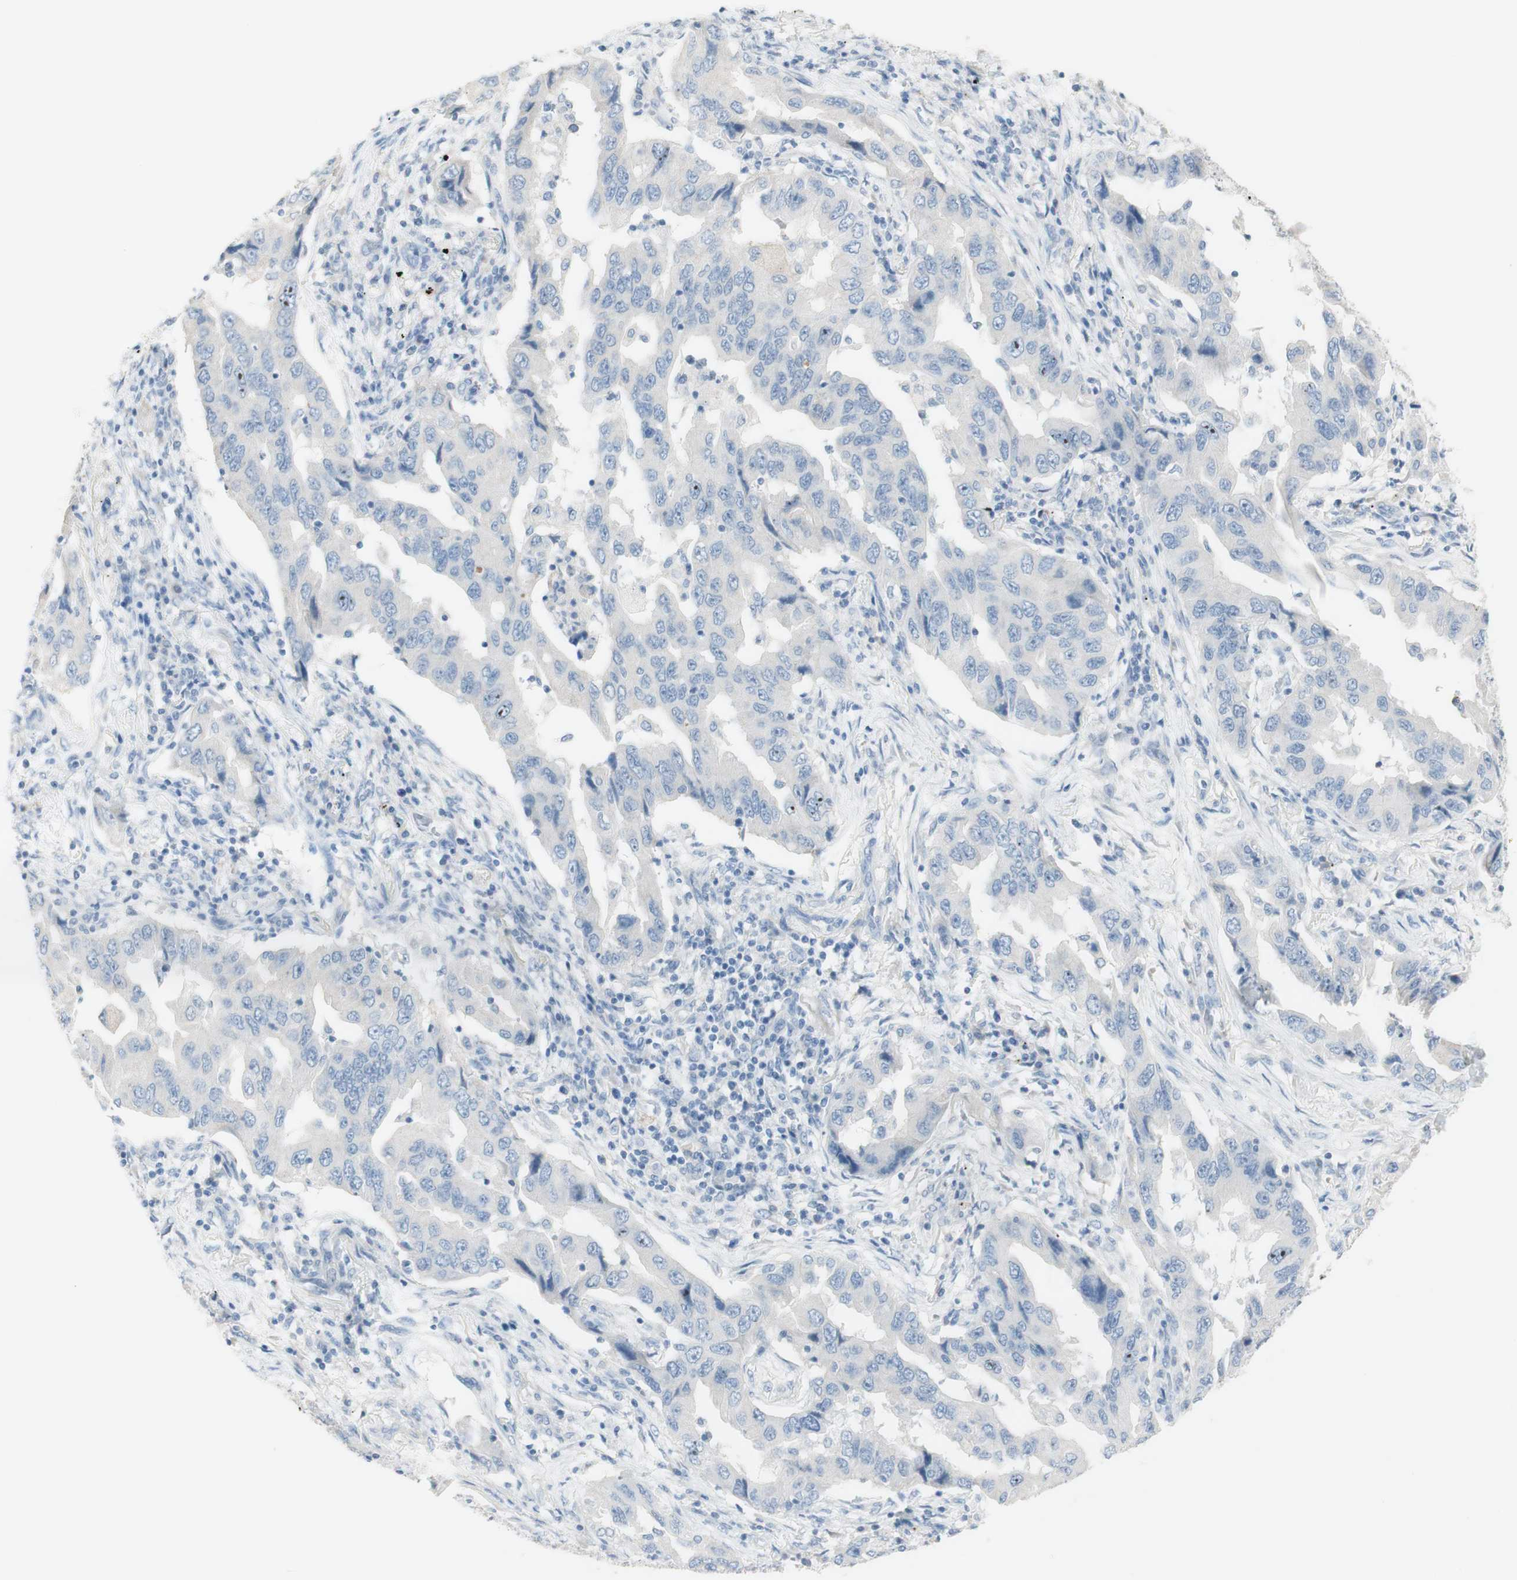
{"staining": {"intensity": "negative", "quantity": "none", "location": "none"}, "tissue": "lung cancer", "cell_type": "Tumor cells", "image_type": "cancer", "snomed": [{"axis": "morphology", "description": "Adenocarcinoma, NOS"}, {"axis": "topography", "description": "Lung"}], "caption": "High magnification brightfield microscopy of adenocarcinoma (lung) stained with DAB (brown) and counterstained with hematoxylin (blue): tumor cells show no significant expression.", "gene": "ART3", "patient": {"sex": "female", "age": 65}}